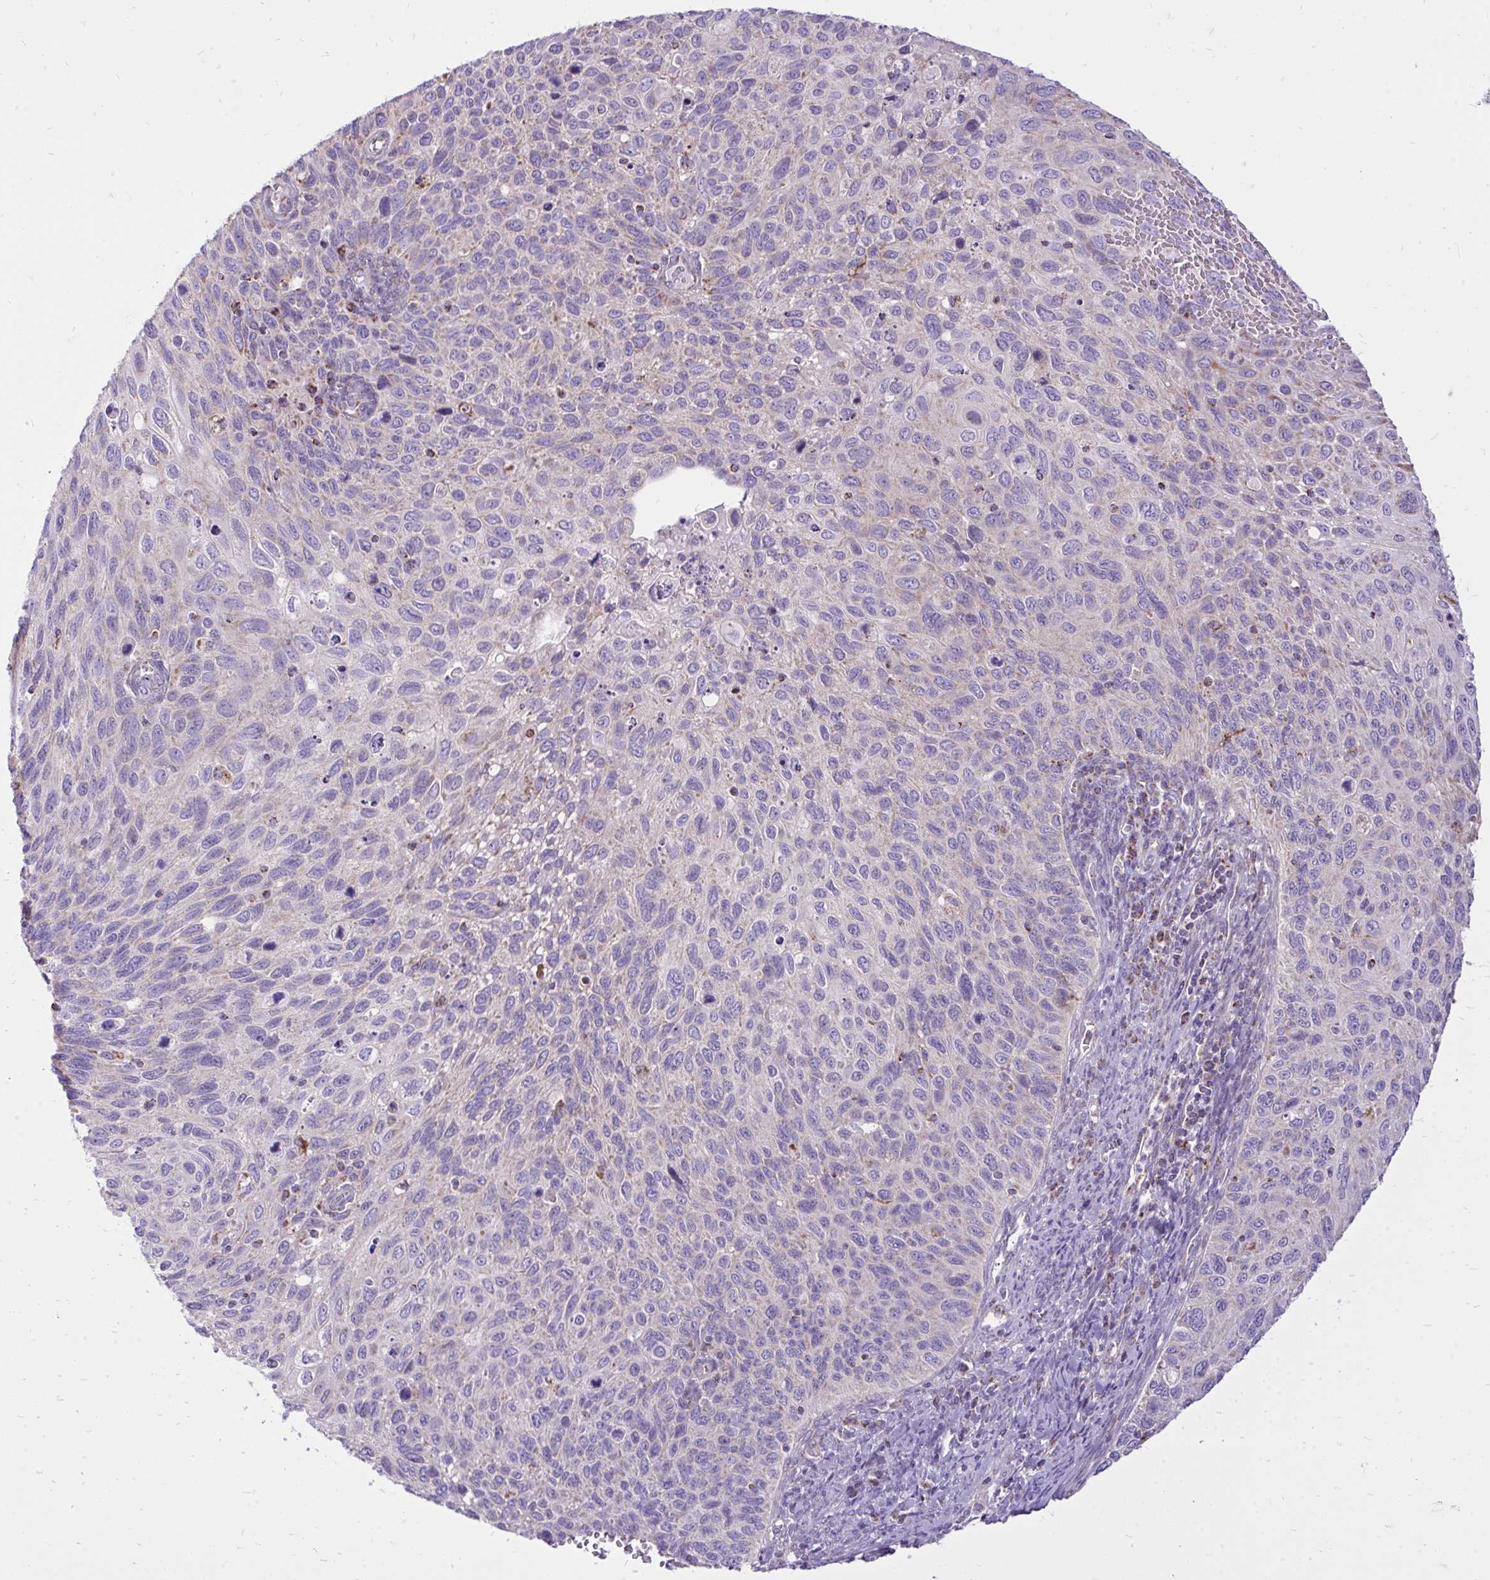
{"staining": {"intensity": "negative", "quantity": "none", "location": "none"}, "tissue": "cervical cancer", "cell_type": "Tumor cells", "image_type": "cancer", "snomed": [{"axis": "morphology", "description": "Squamous cell carcinoma, NOS"}, {"axis": "topography", "description": "Cervix"}], "caption": "This is a photomicrograph of immunohistochemistry (IHC) staining of cervical cancer (squamous cell carcinoma), which shows no expression in tumor cells.", "gene": "SPTBN2", "patient": {"sex": "female", "age": 70}}